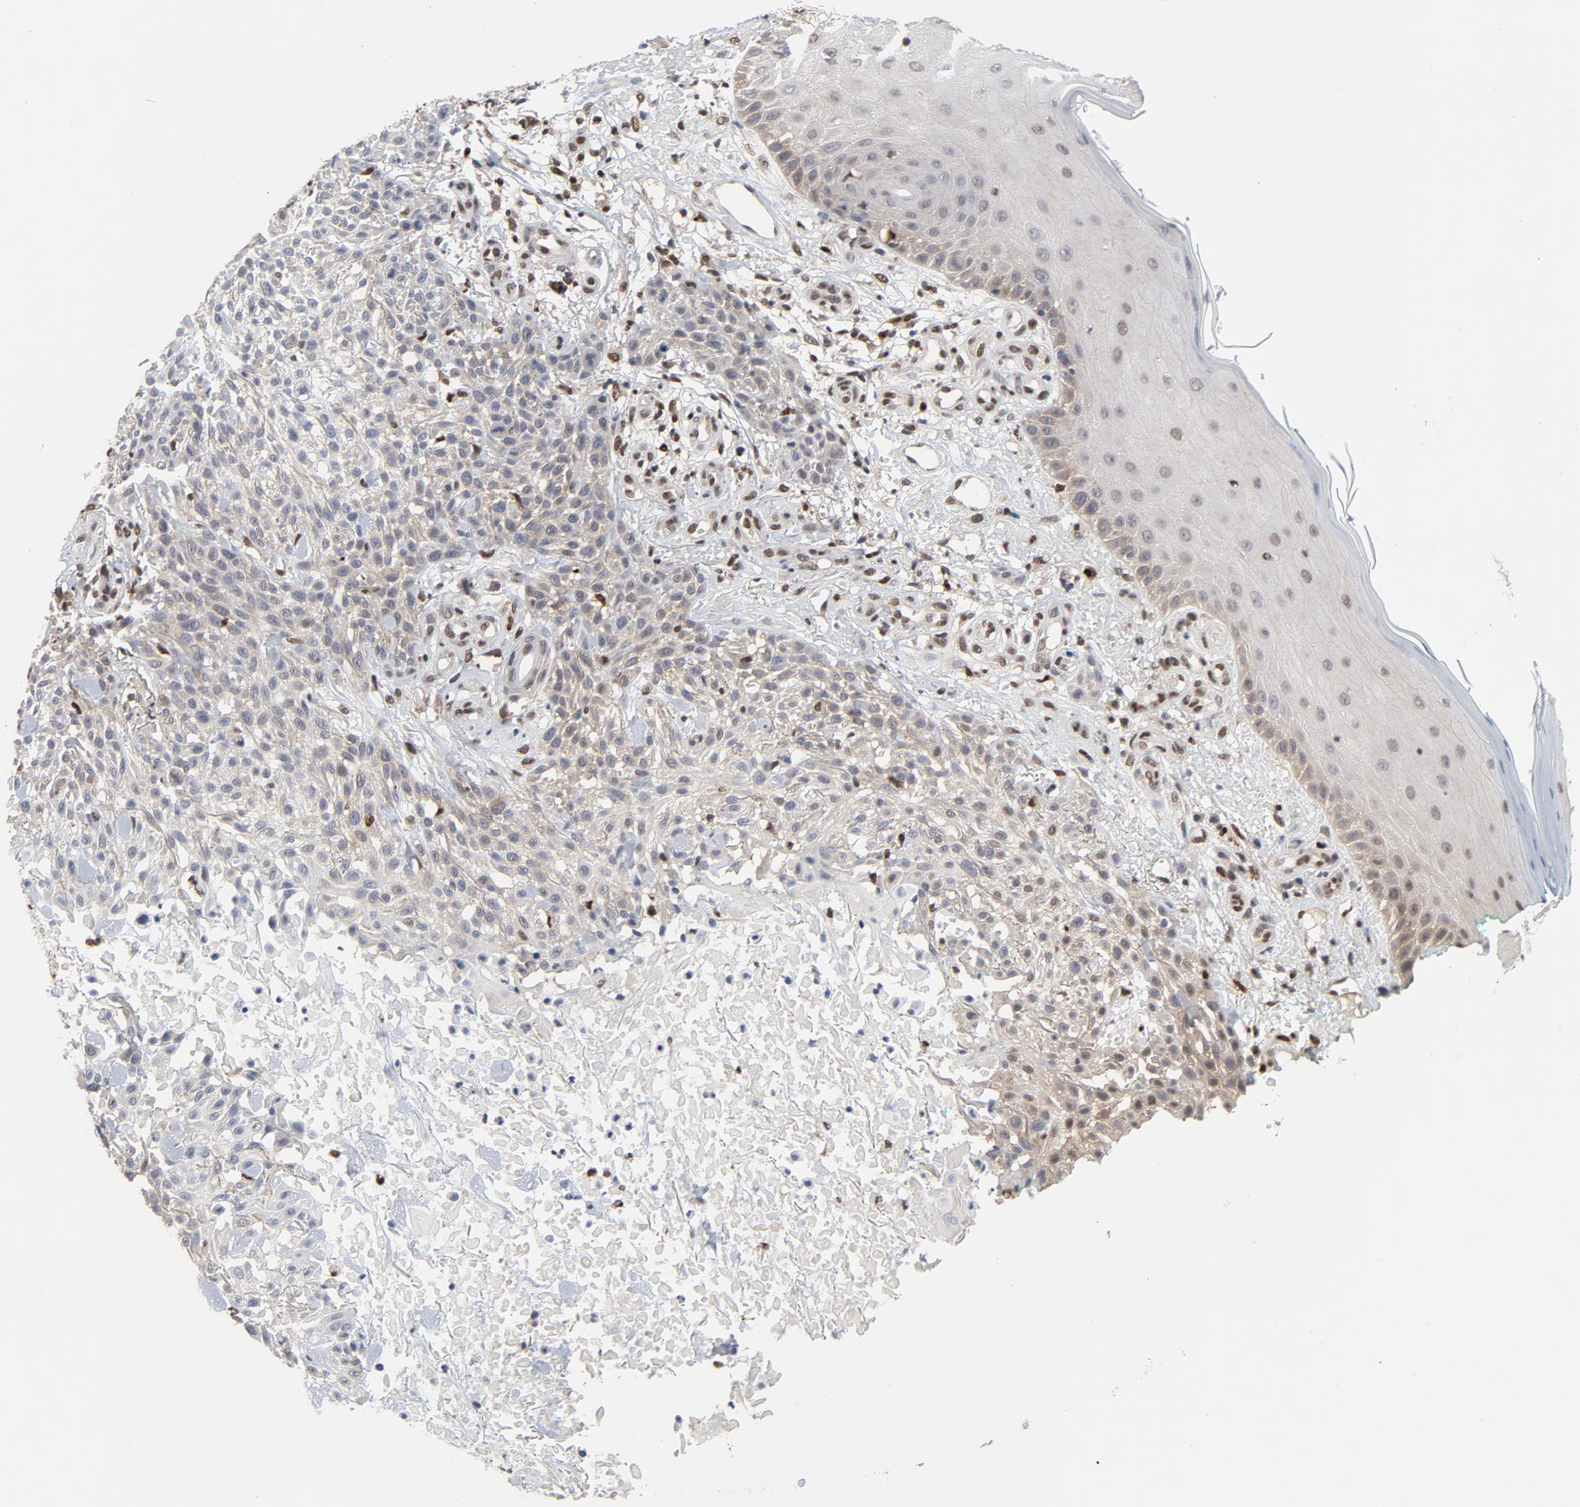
{"staining": {"intensity": "weak", "quantity": "25%-75%", "location": "cytoplasmic/membranous"}, "tissue": "skin cancer", "cell_type": "Tumor cells", "image_type": "cancer", "snomed": [{"axis": "morphology", "description": "Squamous cell carcinoma, NOS"}, {"axis": "topography", "description": "Skin"}], "caption": "Squamous cell carcinoma (skin) tissue reveals weak cytoplasmic/membranous staining in approximately 25%-75% of tumor cells", "gene": "NFKB1", "patient": {"sex": "female", "age": 42}}